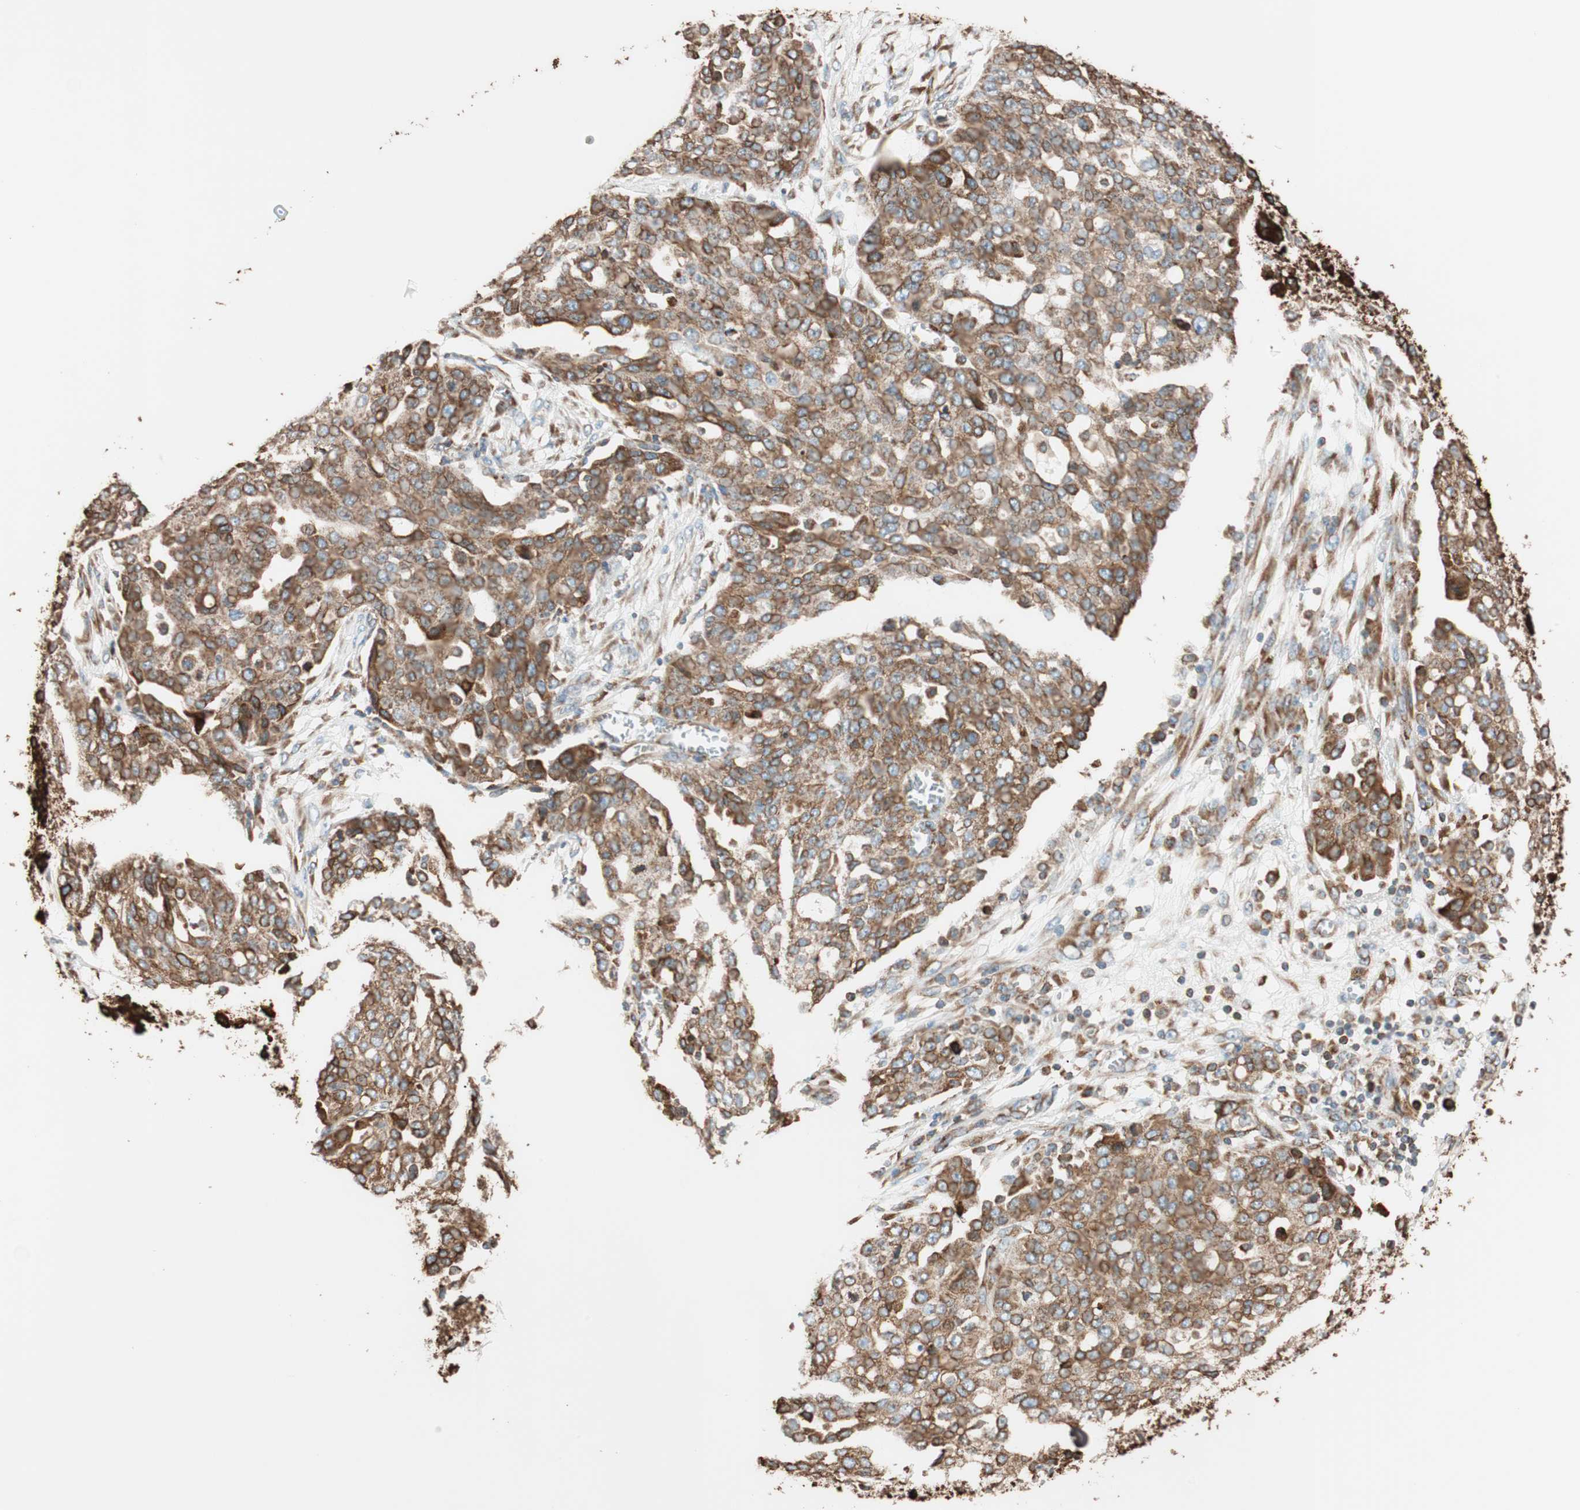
{"staining": {"intensity": "moderate", "quantity": ">75%", "location": "cytoplasmic/membranous"}, "tissue": "ovarian cancer", "cell_type": "Tumor cells", "image_type": "cancer", "snomed": [{"axis": "morphology", "description": "Cystadenocarcinoma, serous, NOS"}, {"axis": "topography", "description": "Soft tissue"}, {"axis": "topography", "description": "Ovary"}], "caption": "Immunohistochemistry (IHC) image of human ovarian cancer stained for a protein (brown), which demonstrates medium levels of moderate cytoplasmic/membranous staining in approximately >75% of tumor cells.", "gene": "PRKCSH", "patient": {"sex": "female", "age": 57}}